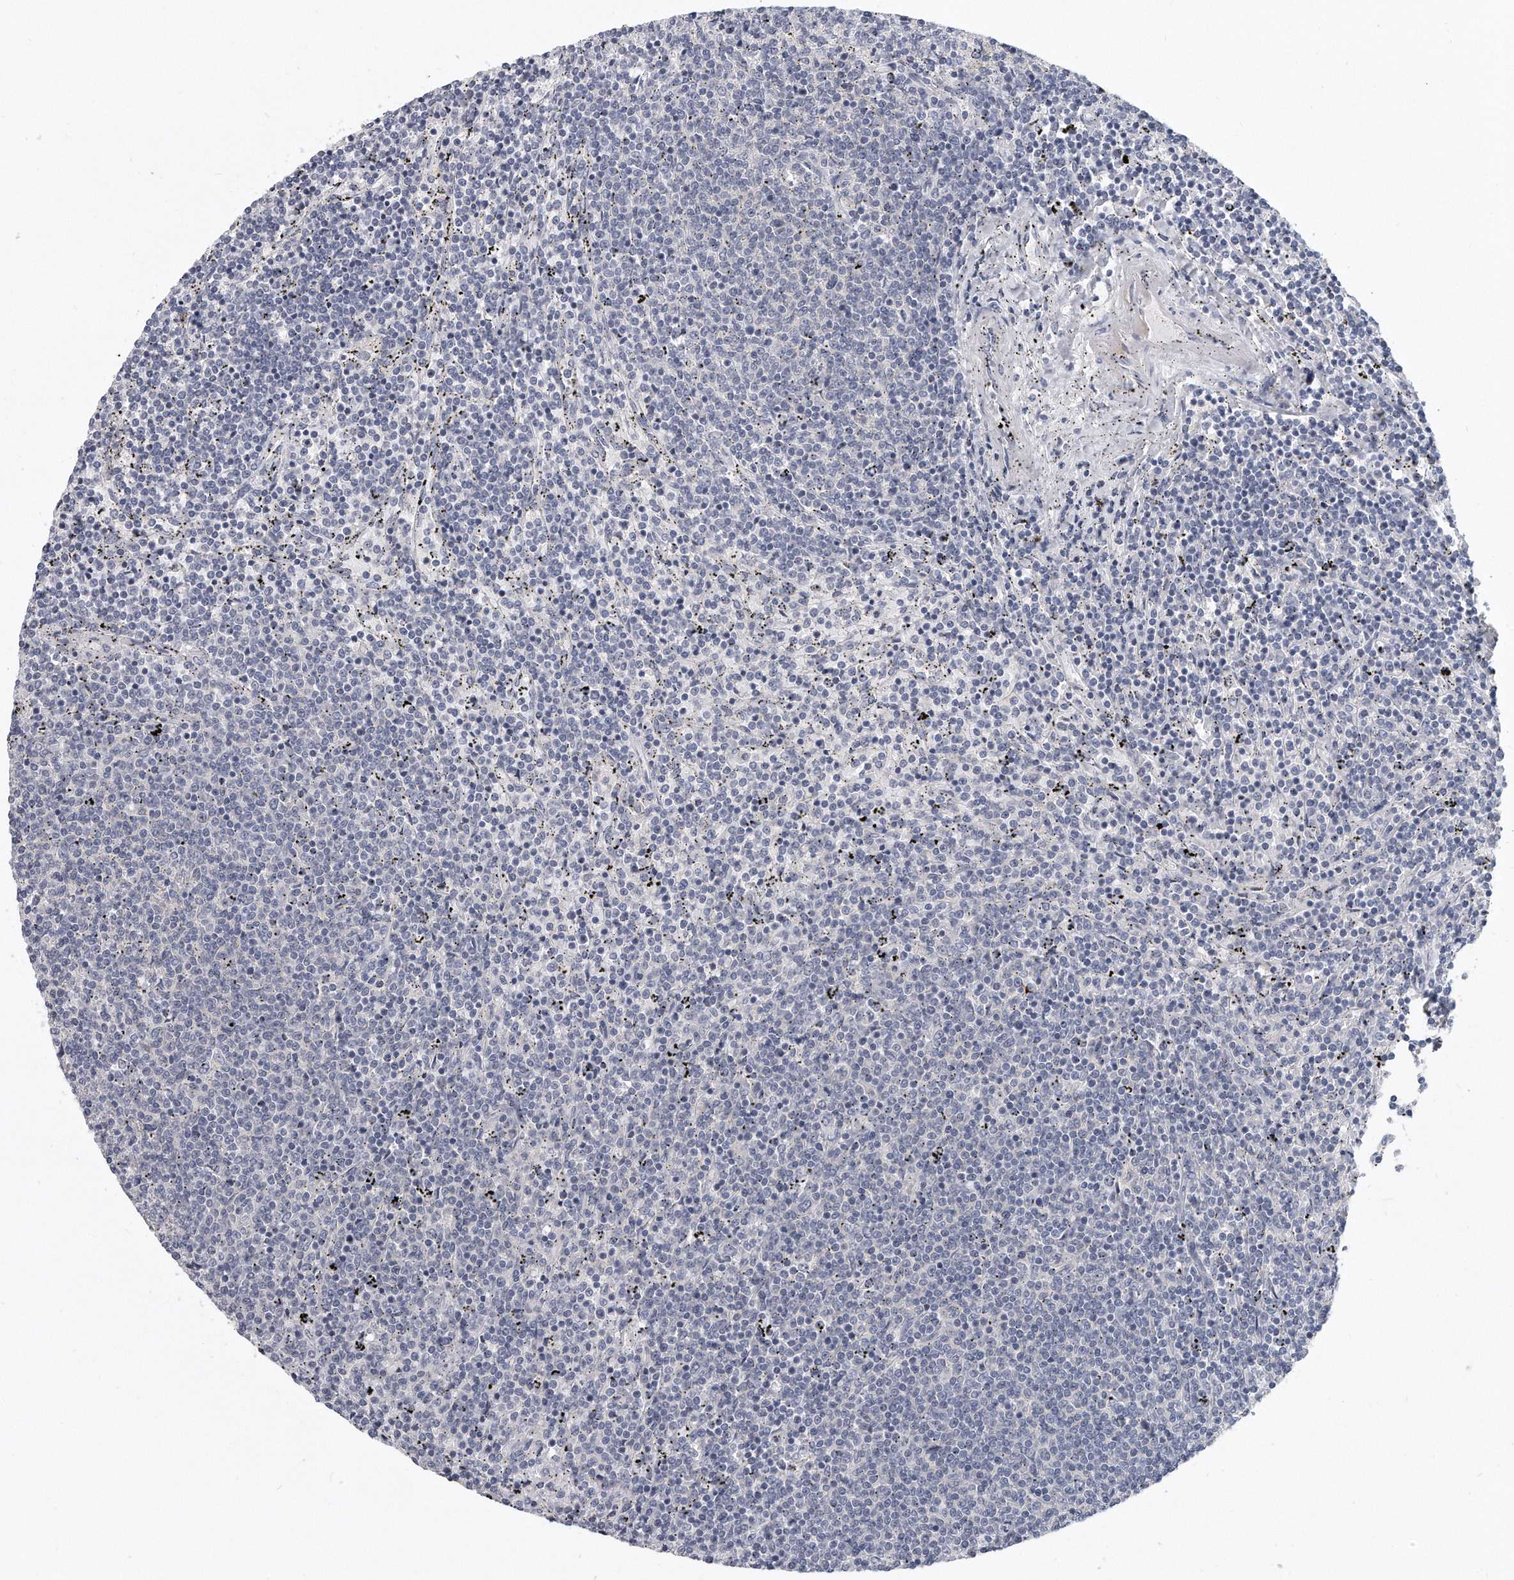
{"staining": {"intensity": "negative", "quantity": "none", "location": "none"}, "tissue": "lymphoma", "cell_type": "Tumor cells", "image_type": "cancer", "snomed": [{"axis": "morphology", "description": "Malignant lymphoma, non-Hodgkin's type, Low grade"}, {"axis": "topography", "description": "Spleen"}], "caption": "A histopathology image of human lymphoma is negative for staining in tumor cells. (DAB immunohistochemistry, high magnification).", "gene": "KLHL7", "patient": {"sex": "female", "age": 50}}